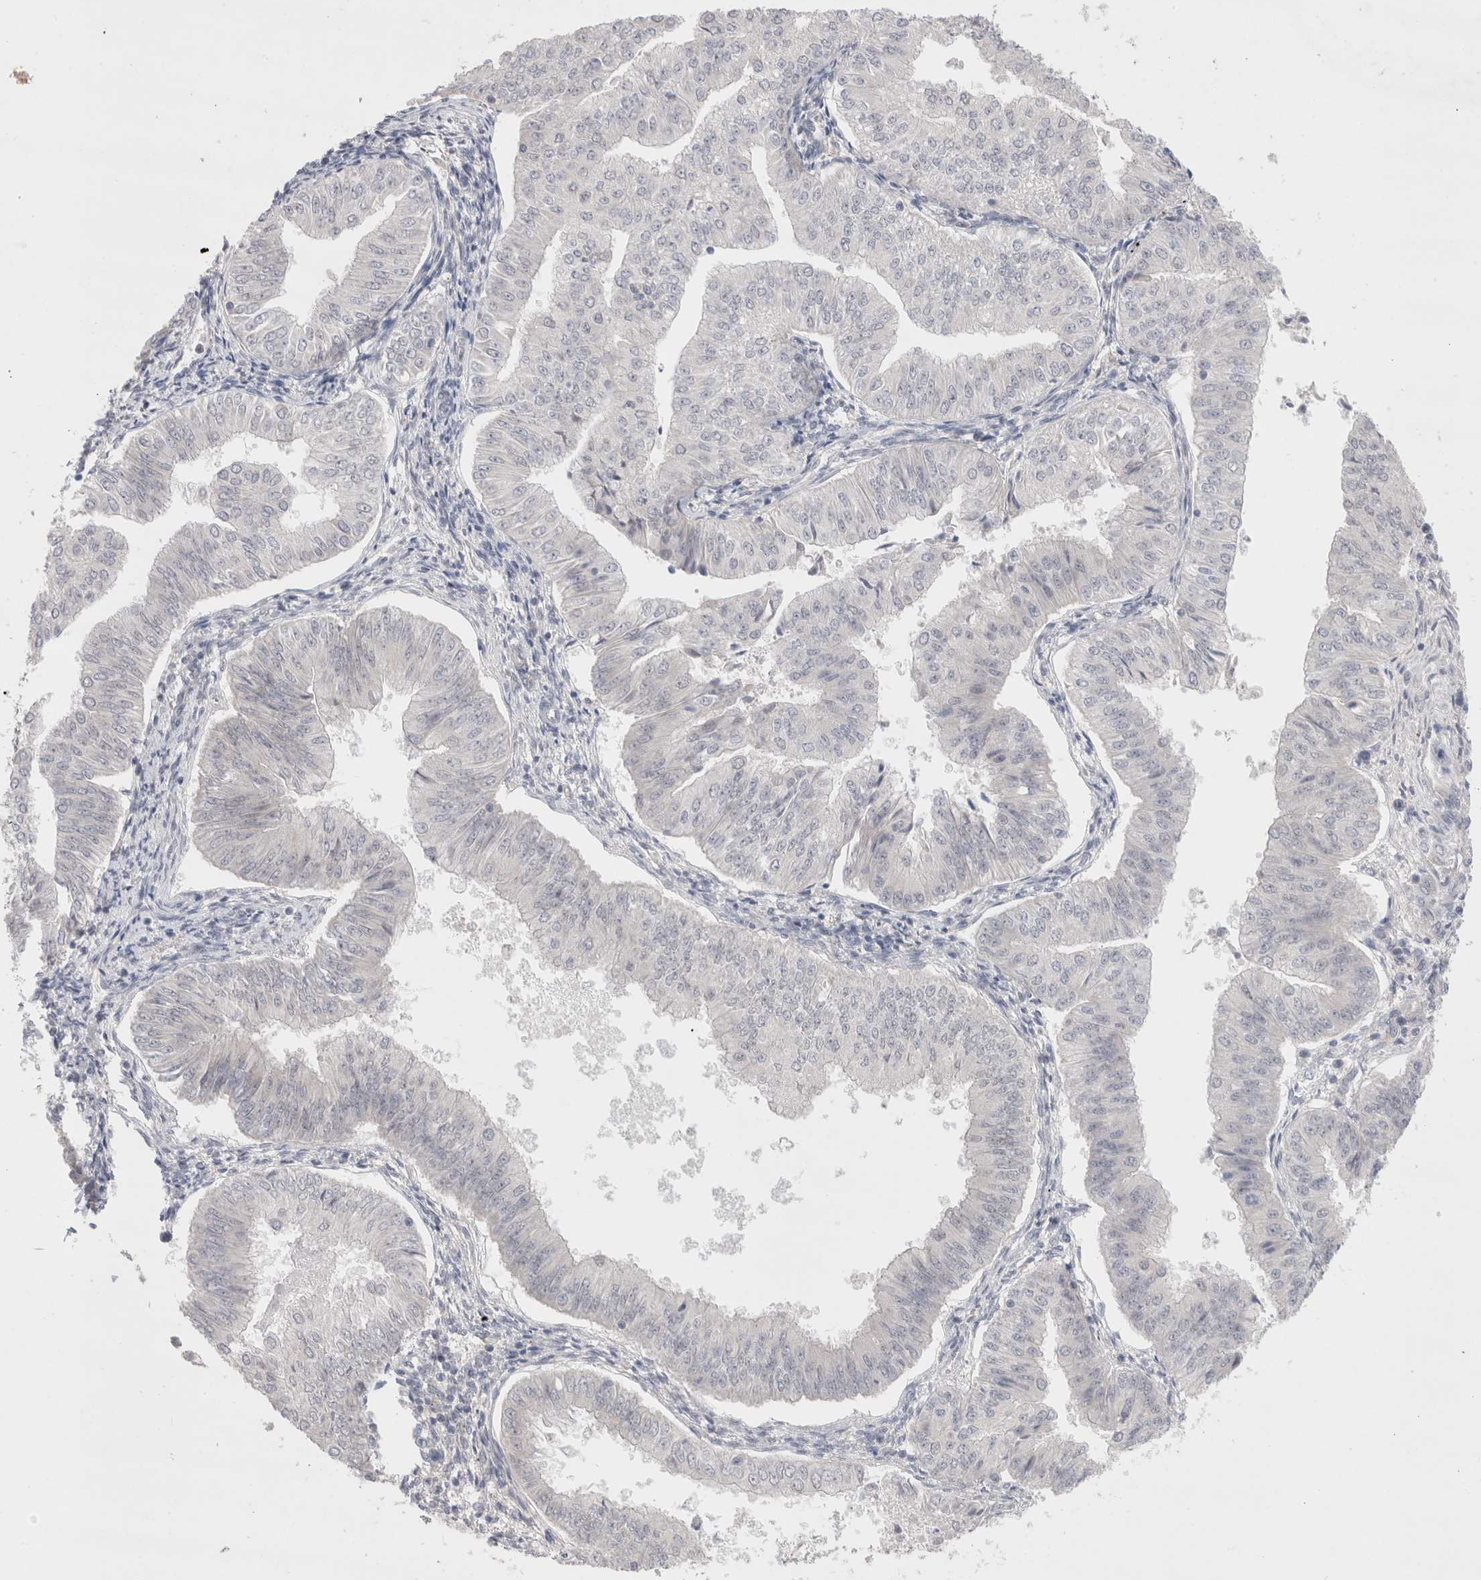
{"staining": {"intensity": "negative", "quantity": "none", "location": "none"}, "tissue": "endometrial cancer", "cell_type": "Tumor cells", "image_type": "cancer", "snomed": [{"axis": "morphology", "description": "Normal tissue, NOS"}, {"axis": "morphology", "description": "Adenocarcinoma, NOS"}, {"axis": "topography", "description": "Endometrium"}], "caption": "High magnification brightfield microscopy of adenocarcinoma (endometrial) stained with DAB (brown) and counterstained with hematoxylin (blue): tumor cells show no significant positivity.", "gene": "BICD2", "patient": {"sex": "female", "age": 53}}